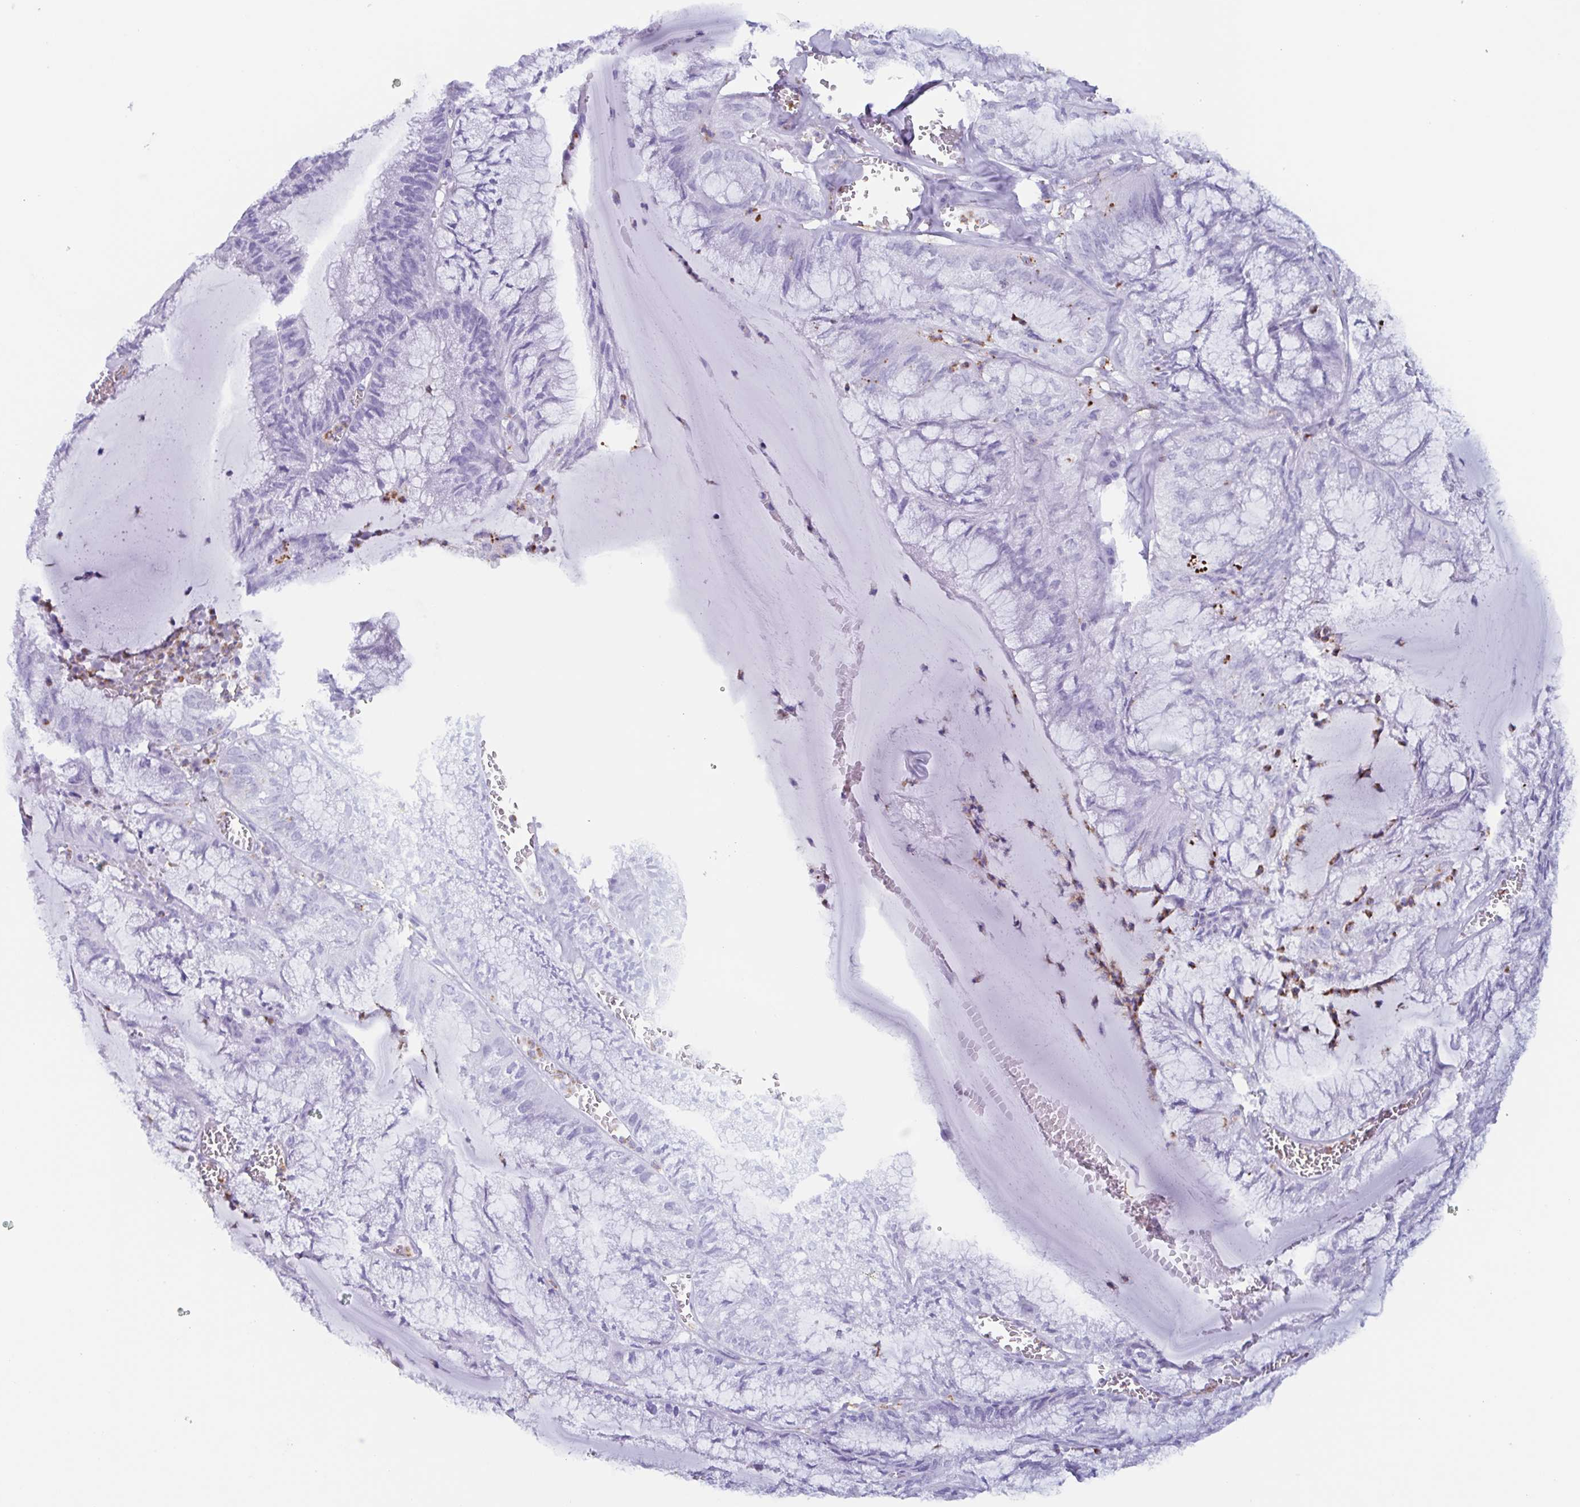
{"staining": {"intensity": "negative", "quantity": "none", "location": "none"}, "tissue": "endometrial cancer", "cell_type": "Tumor cells", "image_type": "cancer", "snomed": [{"axis": "morphology", "description": "Carcinoma, NOS"}, {"axis": "topography", "description": "Endometrium"}], "caption": "Immunohistochemistry image of endometrial cancer (carcinoma) stained for a protein (brown), which exhibits no positivity in tumor cells. The staining is performed using DAB (3,3'-diaminobenzidine) brown chromogen with nuclei counter-stained in using hematoxylin.", "gene": "BPI", "patient": {"sex": "female", "age": 62}}